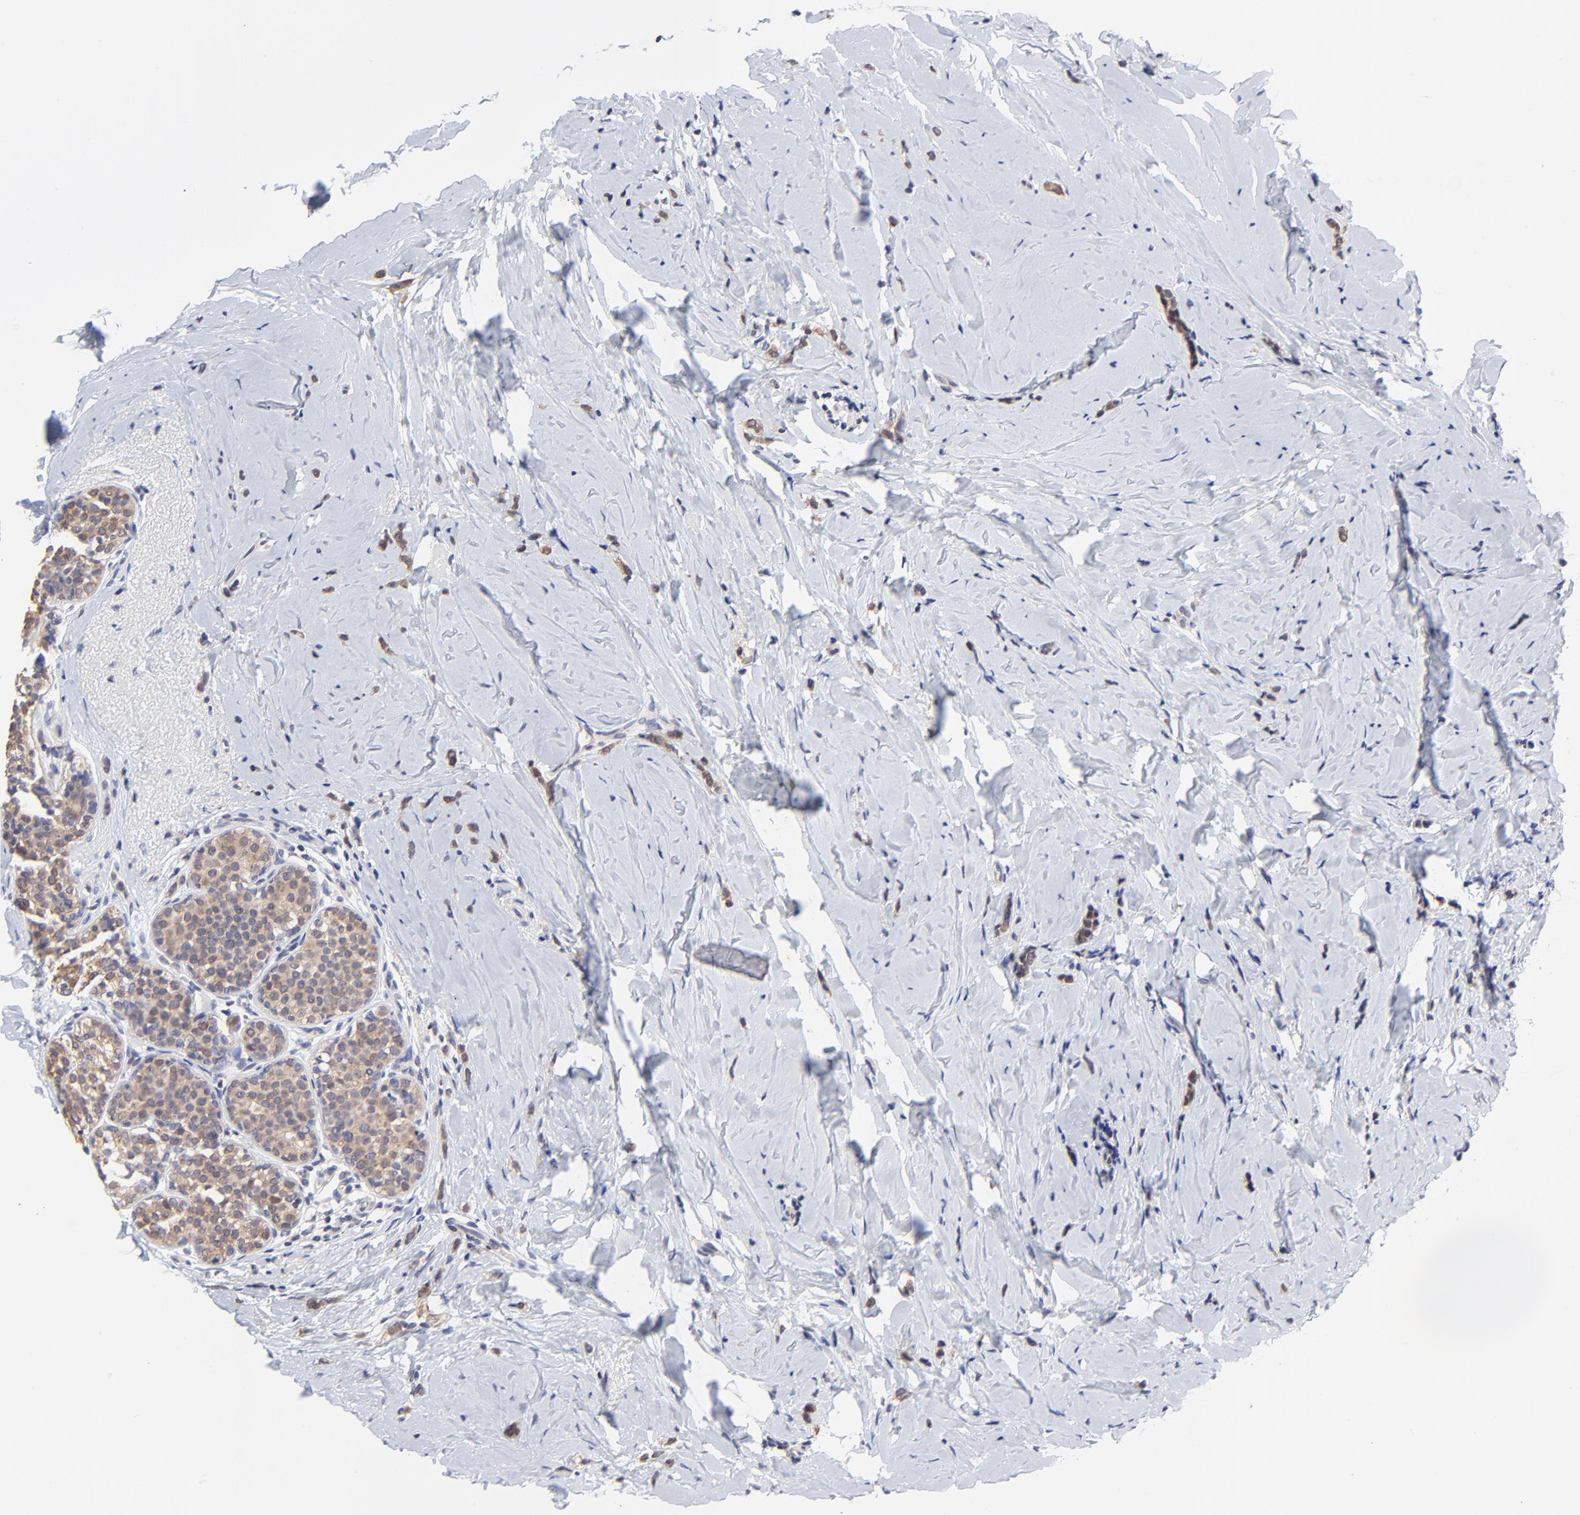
{"staining": {"intensity": "weak", "quantity": ">75%", "location": "cytoplasmic/membranous"}, "tissue": "breast cancer", "cell_type": "Tumor cells", "image_type": "cancer", "snomed": [{"axis": "morphology", "description": "Lobular carcinoma"}, {"axis": "topography", "description": "Breast"}], "caption": "DAB (3,3'-diaminobenzidine) immunohistochemical staining of human lobular carcinoma (breast) exhibits weak cytoplasmic/membranous protein positivity in about >75% of tumor cells. The staining is performed using DAB (3,3'-diaminobenzidine) brown chromogen to label protein expression. The nuclei are counter-stained blue using hematoxylin.", "gene": "FBXO8", "patient": {"sex": "female", "age": 64}}